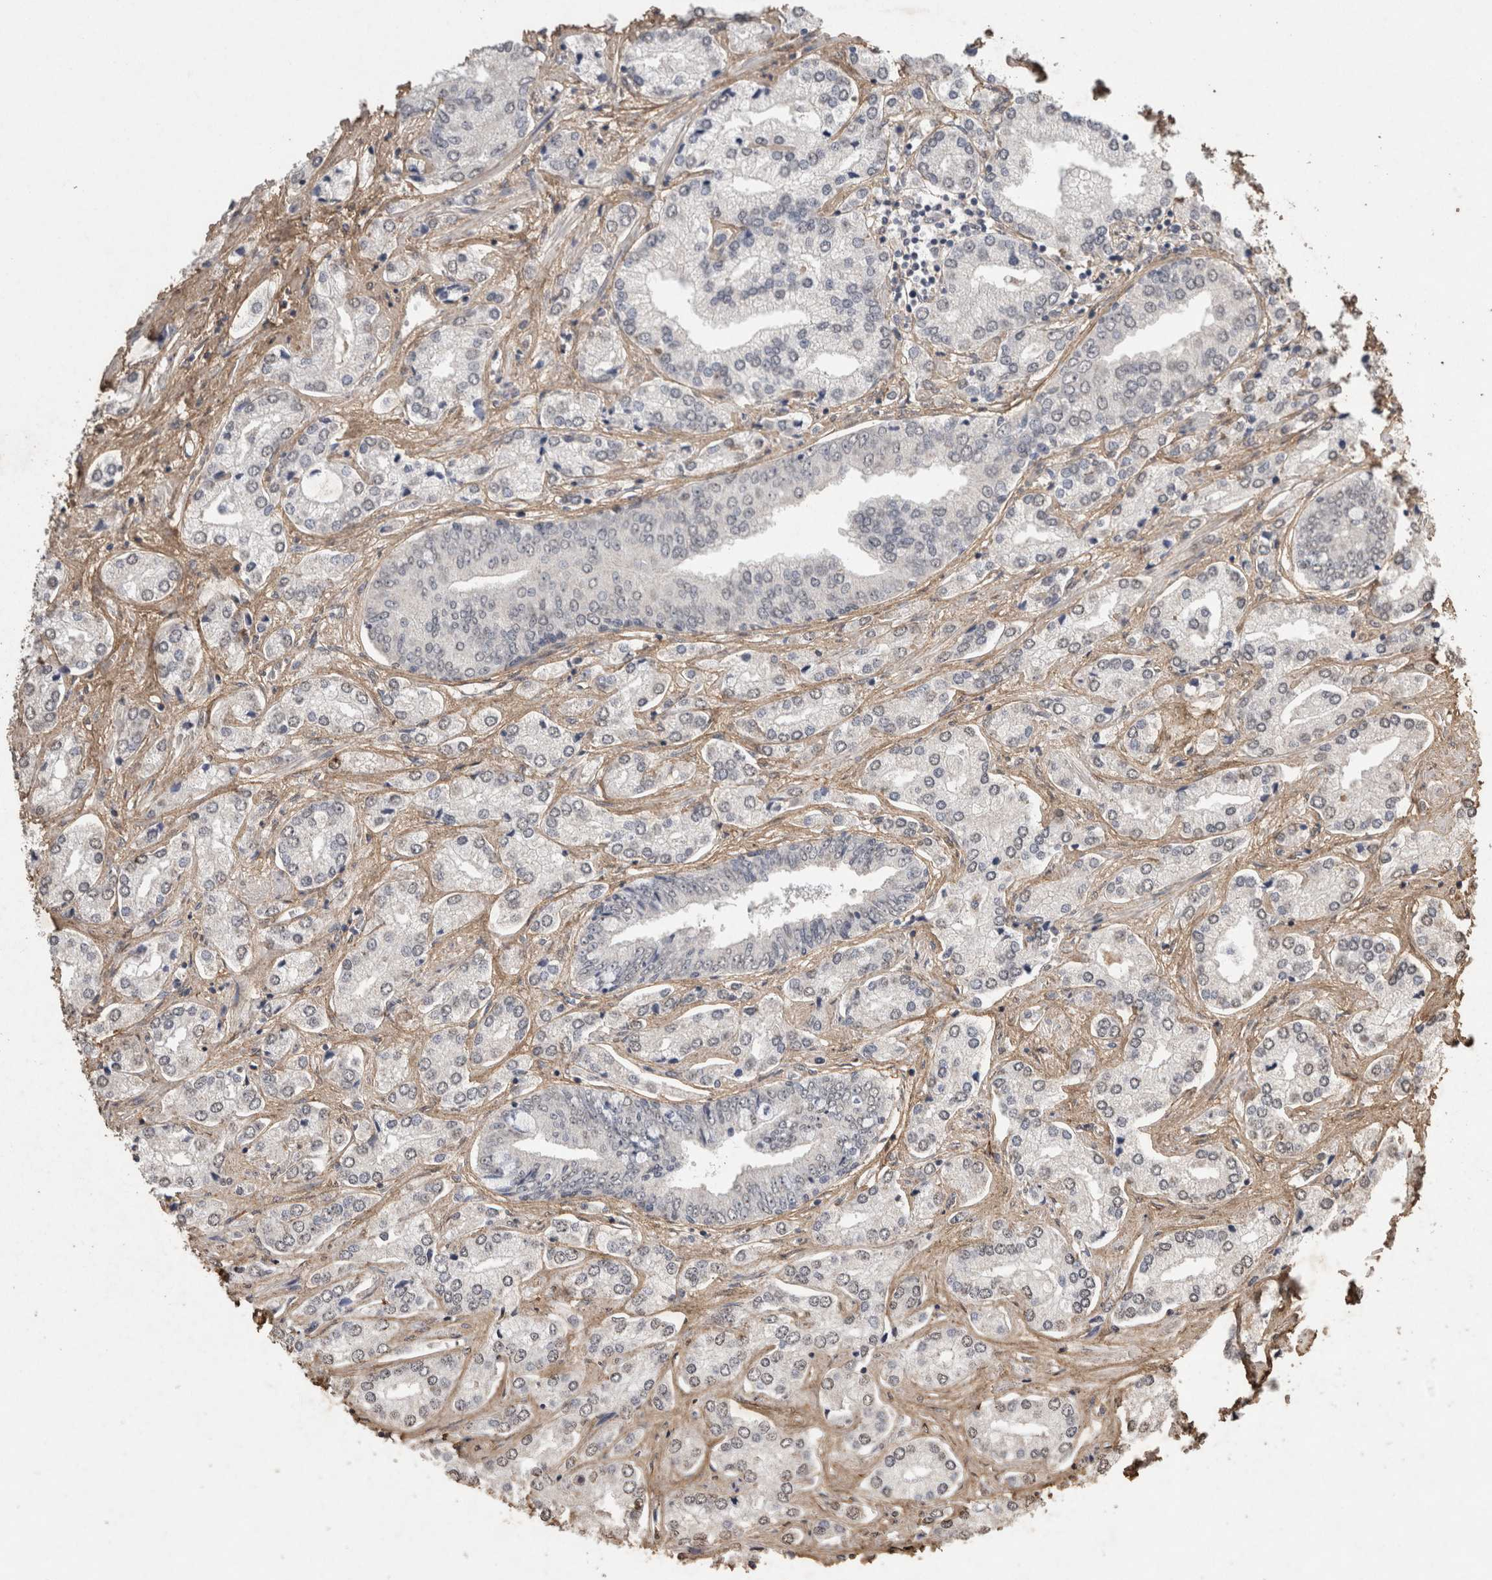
{"staining": {"intensity": "negative", "quantity": "none", "location": "none"}, "tissue": "prostate cancer", "cell_type": "Tumor cells", "image_type": "cancer", "snomed": [{"axis": "morphology", "description": "Adenocarcinoma, High grade"}, {"axis": "topography", "description": "Prostate"}], "caption": "A photomicrograph of prostate high-grade adenocarcinoma stained for a protein shows no brown staining in tumor cells.", "gene": "C1QTNF5", "patient": {"sex": "male", "age": 66}}